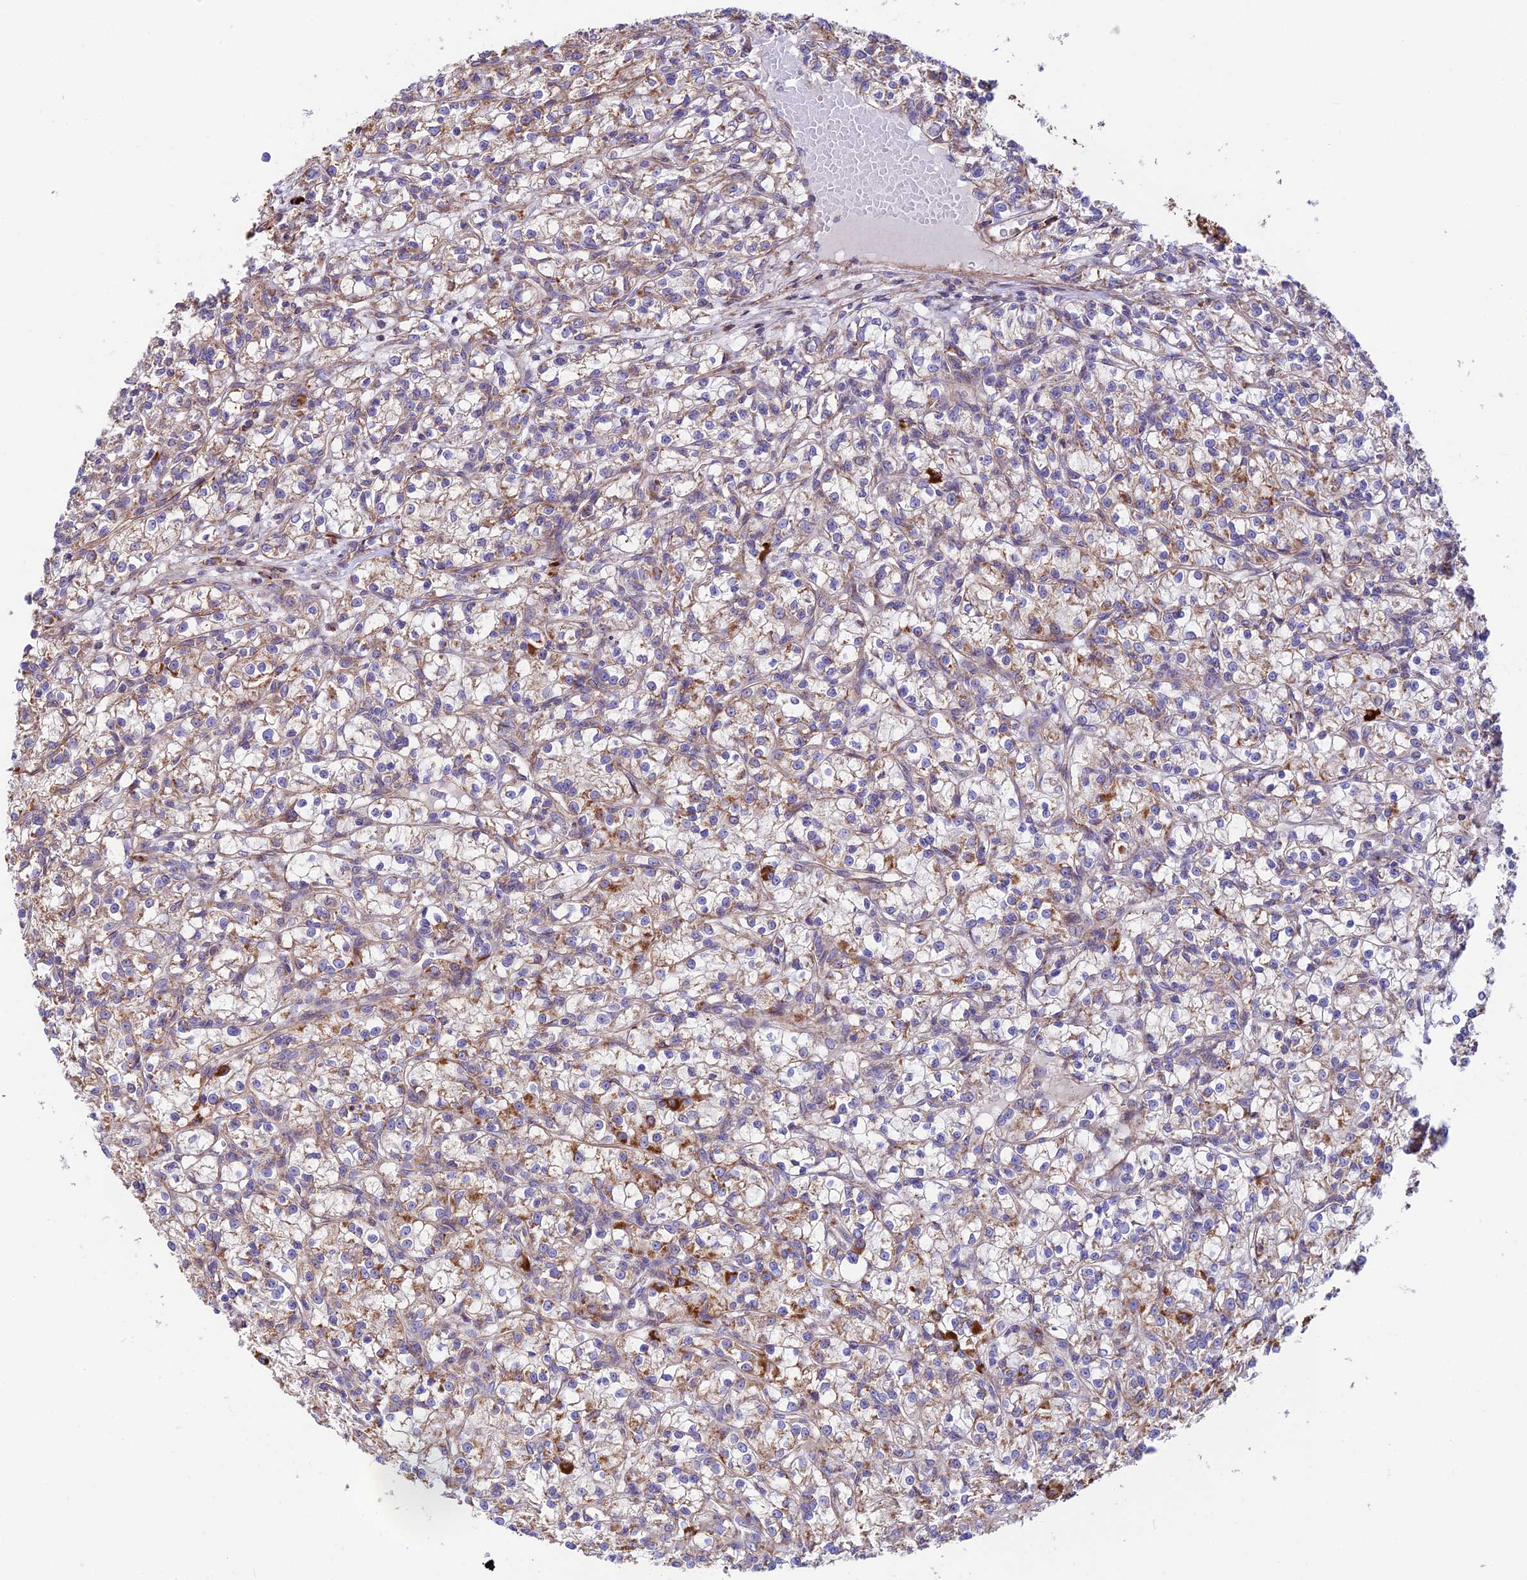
{"staining": {"intensity": "moderate", "quantity": "25%-75%", "location": "cytoplasmic/membranous"}, "tissue": "renal cancer", "cell_type": "Tumor cells", "image_type": "cancer", "snomed": [{"axis": "morphology", "description": "Adenocarcinoma, NOS"}, {"axis": "topography", "description": "Kidney"}], "caption": "A high-resolution micrograph shows immunohistochemistry (IHC) staining of adenocarcinoma (renal), which reveals moderate cytoplasmic/membranous staining in about 25%-75% of tumor cells. (brown staining indicates protein expression, while blue staining denotes nuclei).", "gene": "VPS13C", "patient": {"sex": "female", "age": 59}}